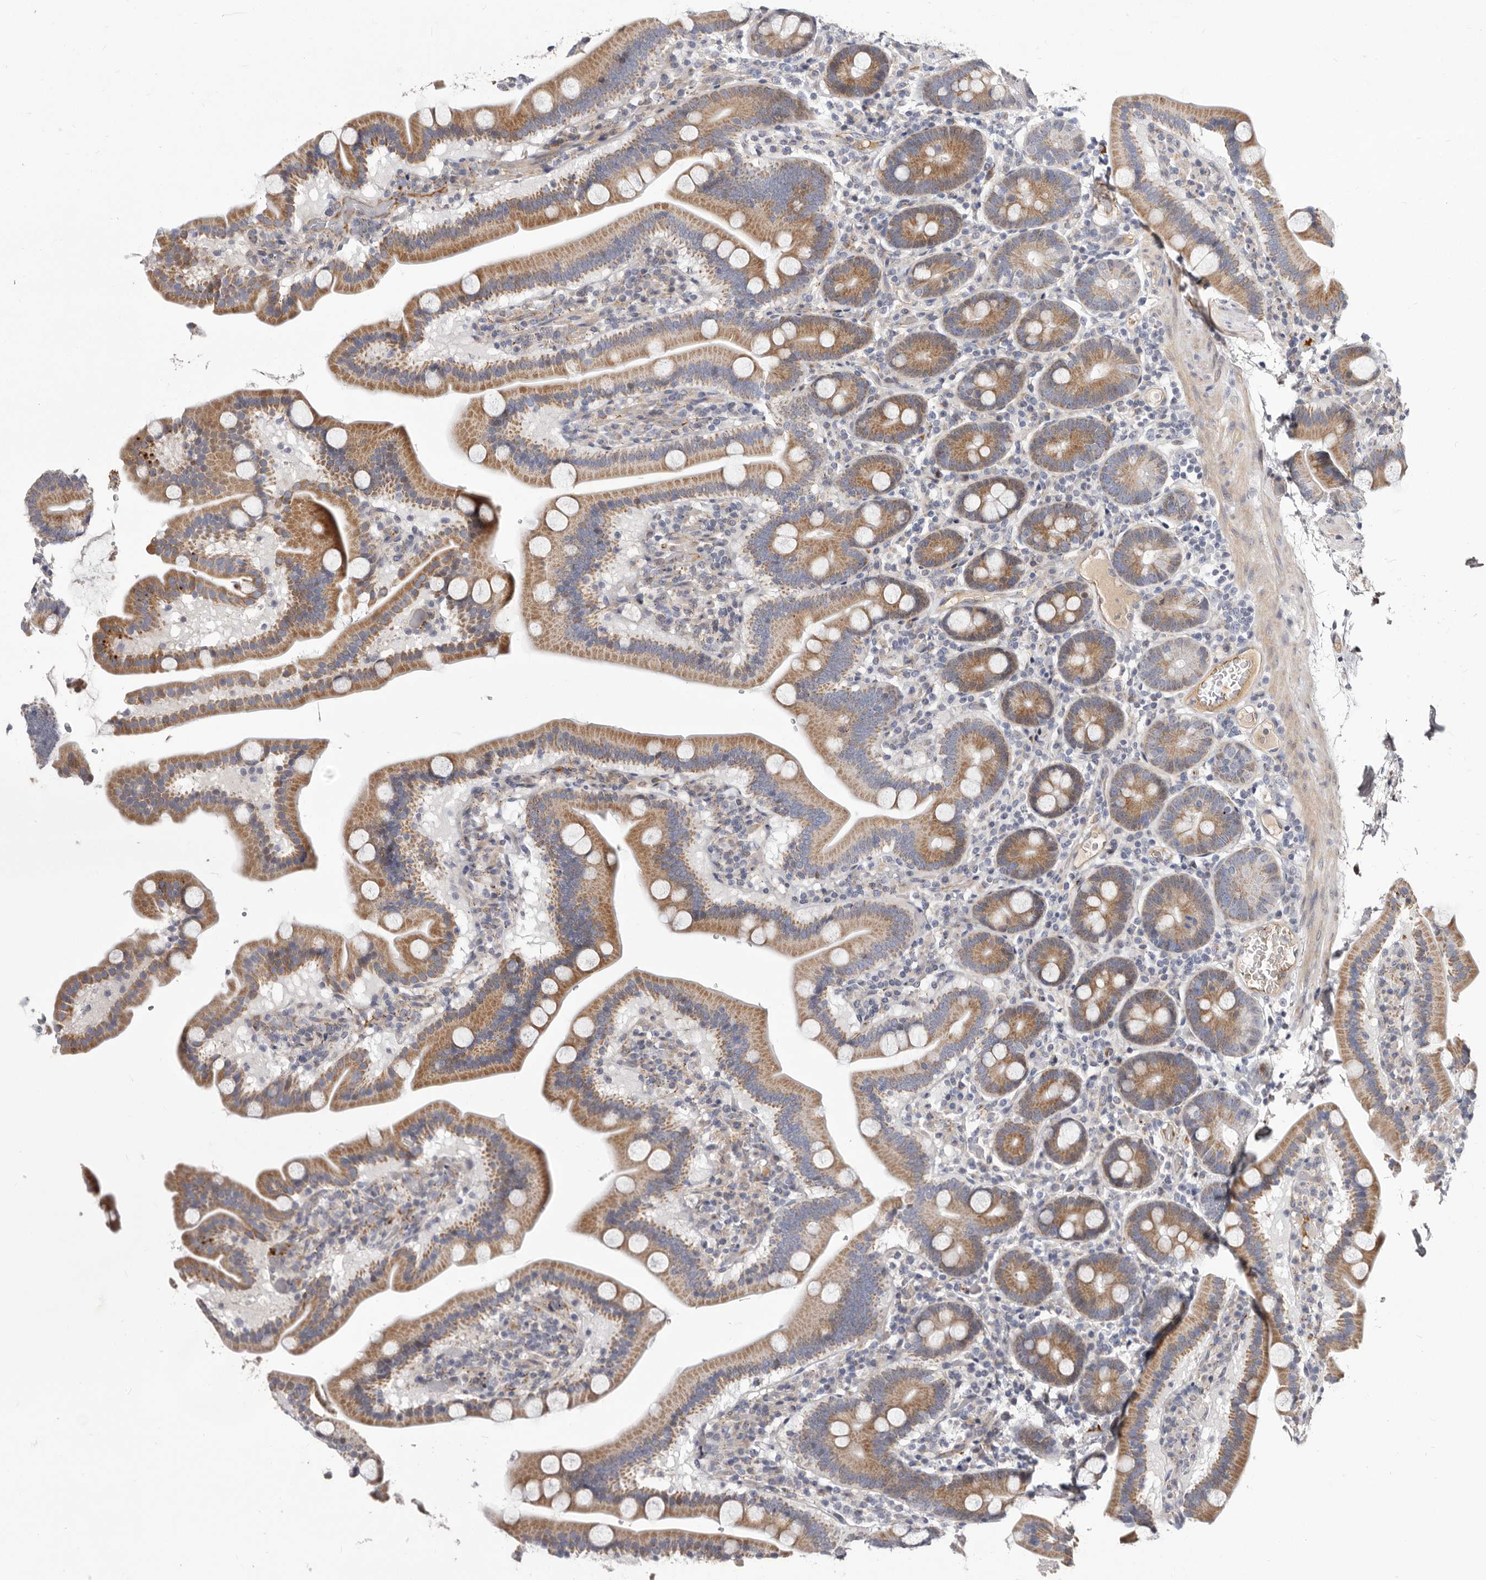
{"staining": {"intensity": "moderate", "quantity": "25%-75%", "location": "cytoplasmic/membranous"}, "tissue": "duodenum", "cell_type": "Glandular cells", "image_type": "normal", "snomed": [{"axis": "morphology", "description": "Normal tissue, NOS"}, {"axis": "topography", "description": "Duodenum"}], "caption": "High-power microscopy captured an immunohistochemistry photomicrograph of benign duodenum, revealing moderate cytoplasmic/membranous positivity in approximately 25%-75% of glandular cells.", "gene": "NUBPL", "patient": {"sex": "male", "age": 55}}